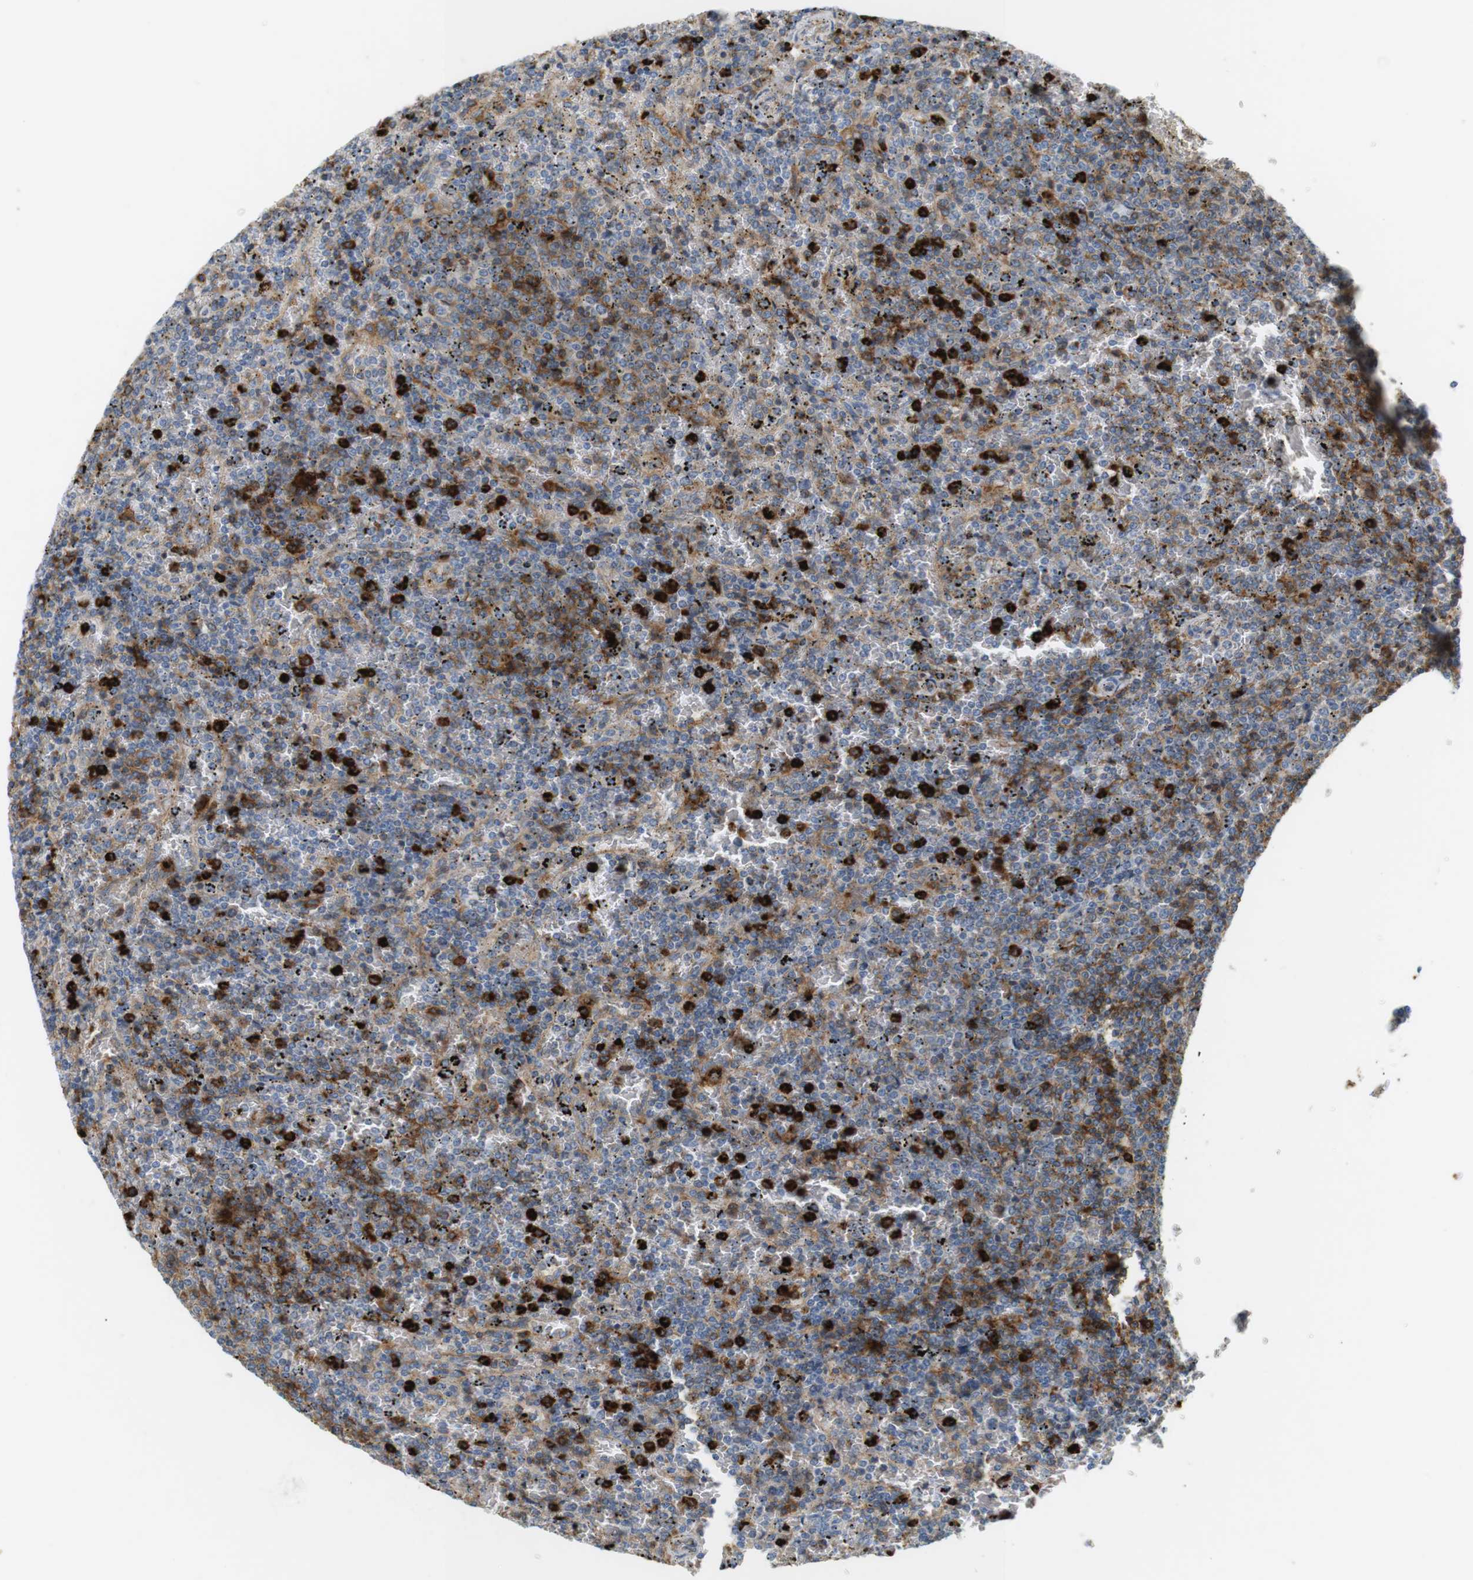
{"staining": {"intensity": "moderate", "quantity": "25%-75%", "location": "cytoplasmic/membranous"}, "tissue": "lymphoma", "cell_type": "Tumor cells", "image_type": "cancer", "snomed": [{"axis": "morphology", "description": "Malignant lymphoma, non-Hodgkin's type, Low grade"}, {"axis": "topography", "description": "Spleen"}], "caption": "Immunohistochemical staining of malignant lymphoma, non-Hodgkin's type (low-grade) shows medium levels of moderate cytoplasmic/membranous protein staining in approximately 25%-75% of tumor cells. (DAB IHC with brightfield microscopy, high magnification).", "gene": "SIRPA", "patient": {"sex": "female", "age": 77}}